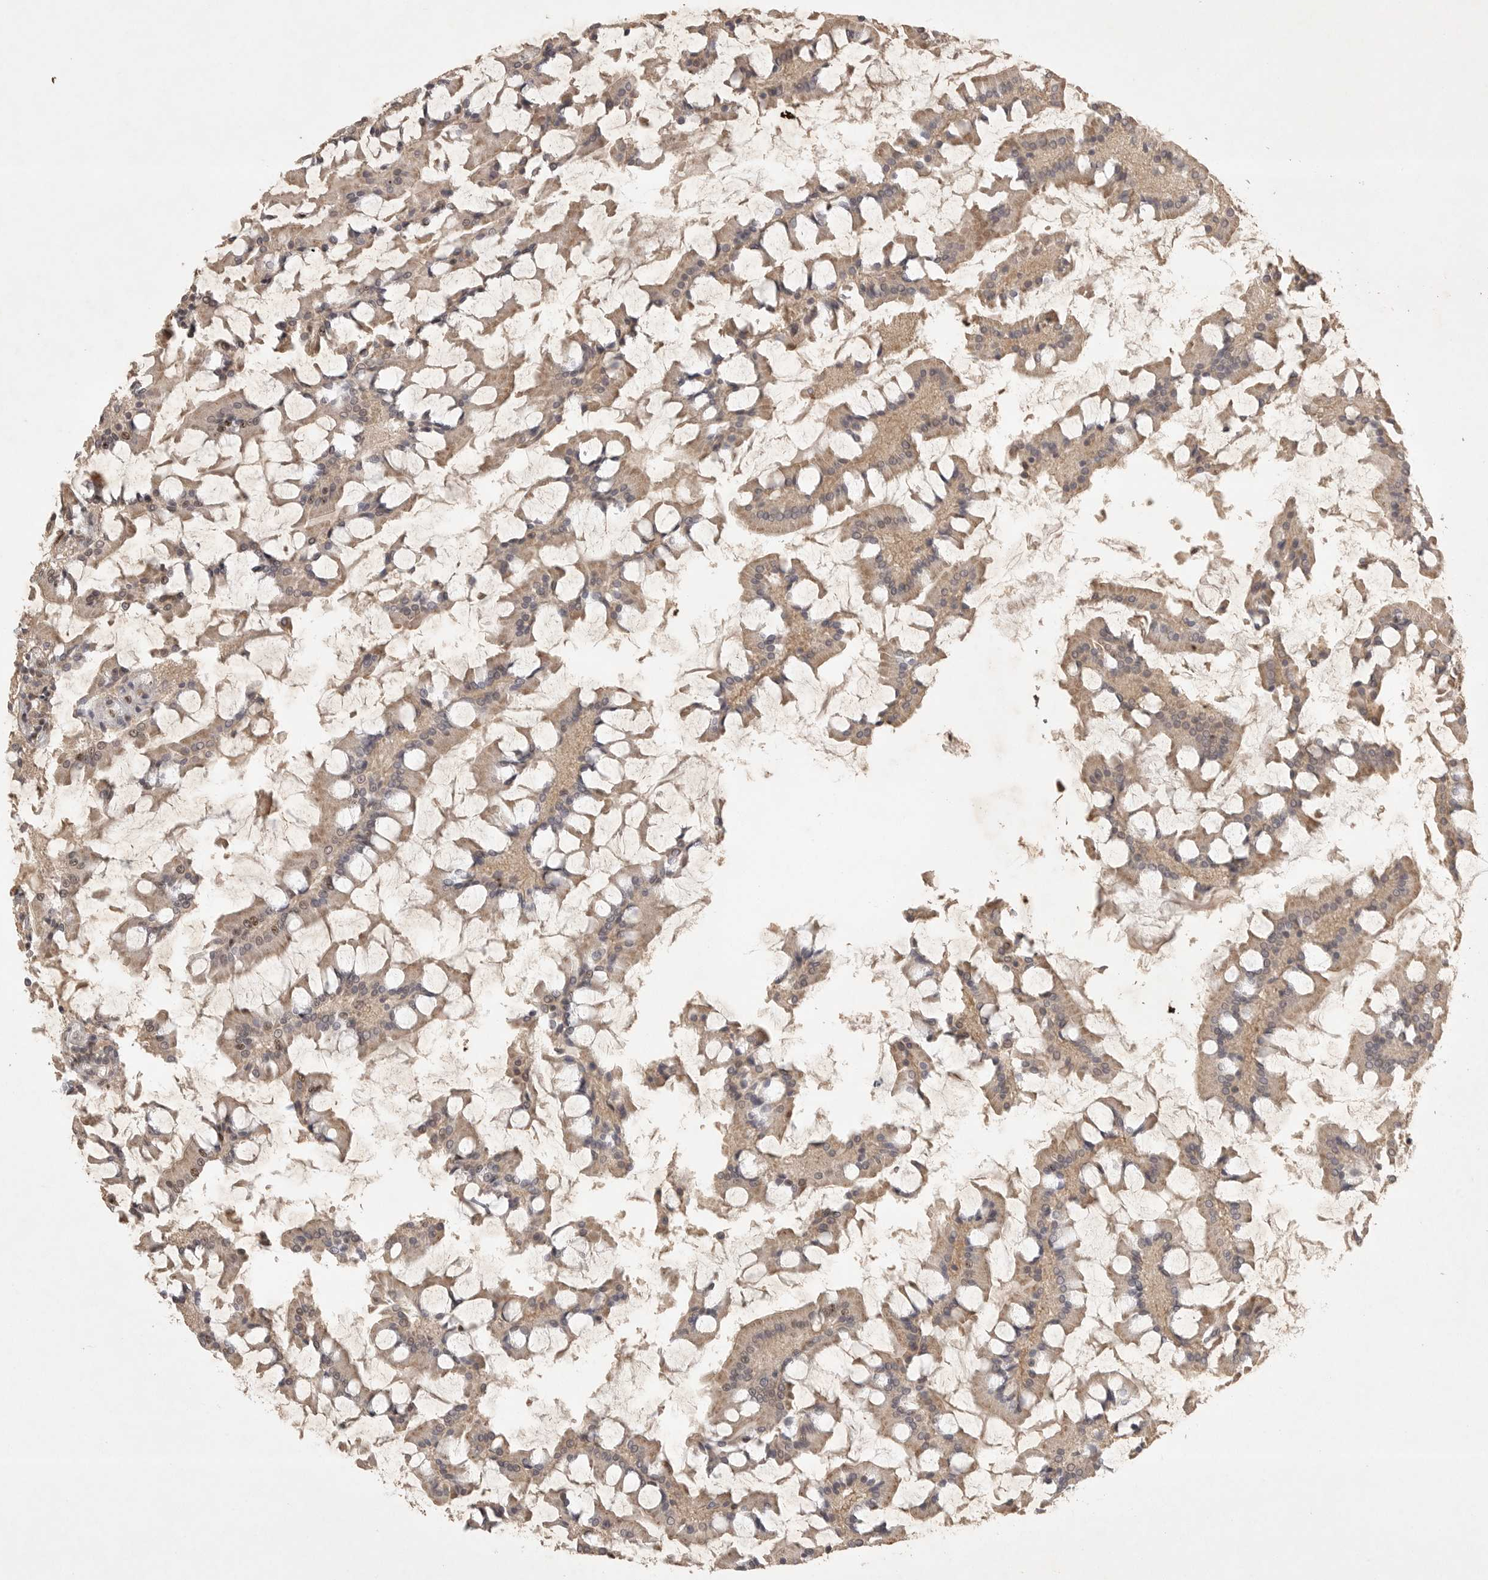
{"staining": {"intensity": "strong", "quantity": "25%-75%", "location": "cytoplasmic/membranous,nuclear"}, "tissue": "small intestine", "cell_type": "Glandular cells", "image_type": "normal", "snomed": [{"axis": "morphology", "description": "Normal tissue, NOS"}, {"axis": "topography", "description": "Small intestine"}], "caption": "Immunohistochemistry (DAB (3,3'-diaminobenzidine)) staining of benign small intestine demonstrates strong cytoplasmic/membranous,nuclear protein positivity in approximately 25%-75% of glandular cells. Immunohistochemistry stains the protein of interest in brown and the nuclei are stained blue.", "gene": "POMP", "patient": {"sex": "male", "age": 41}}